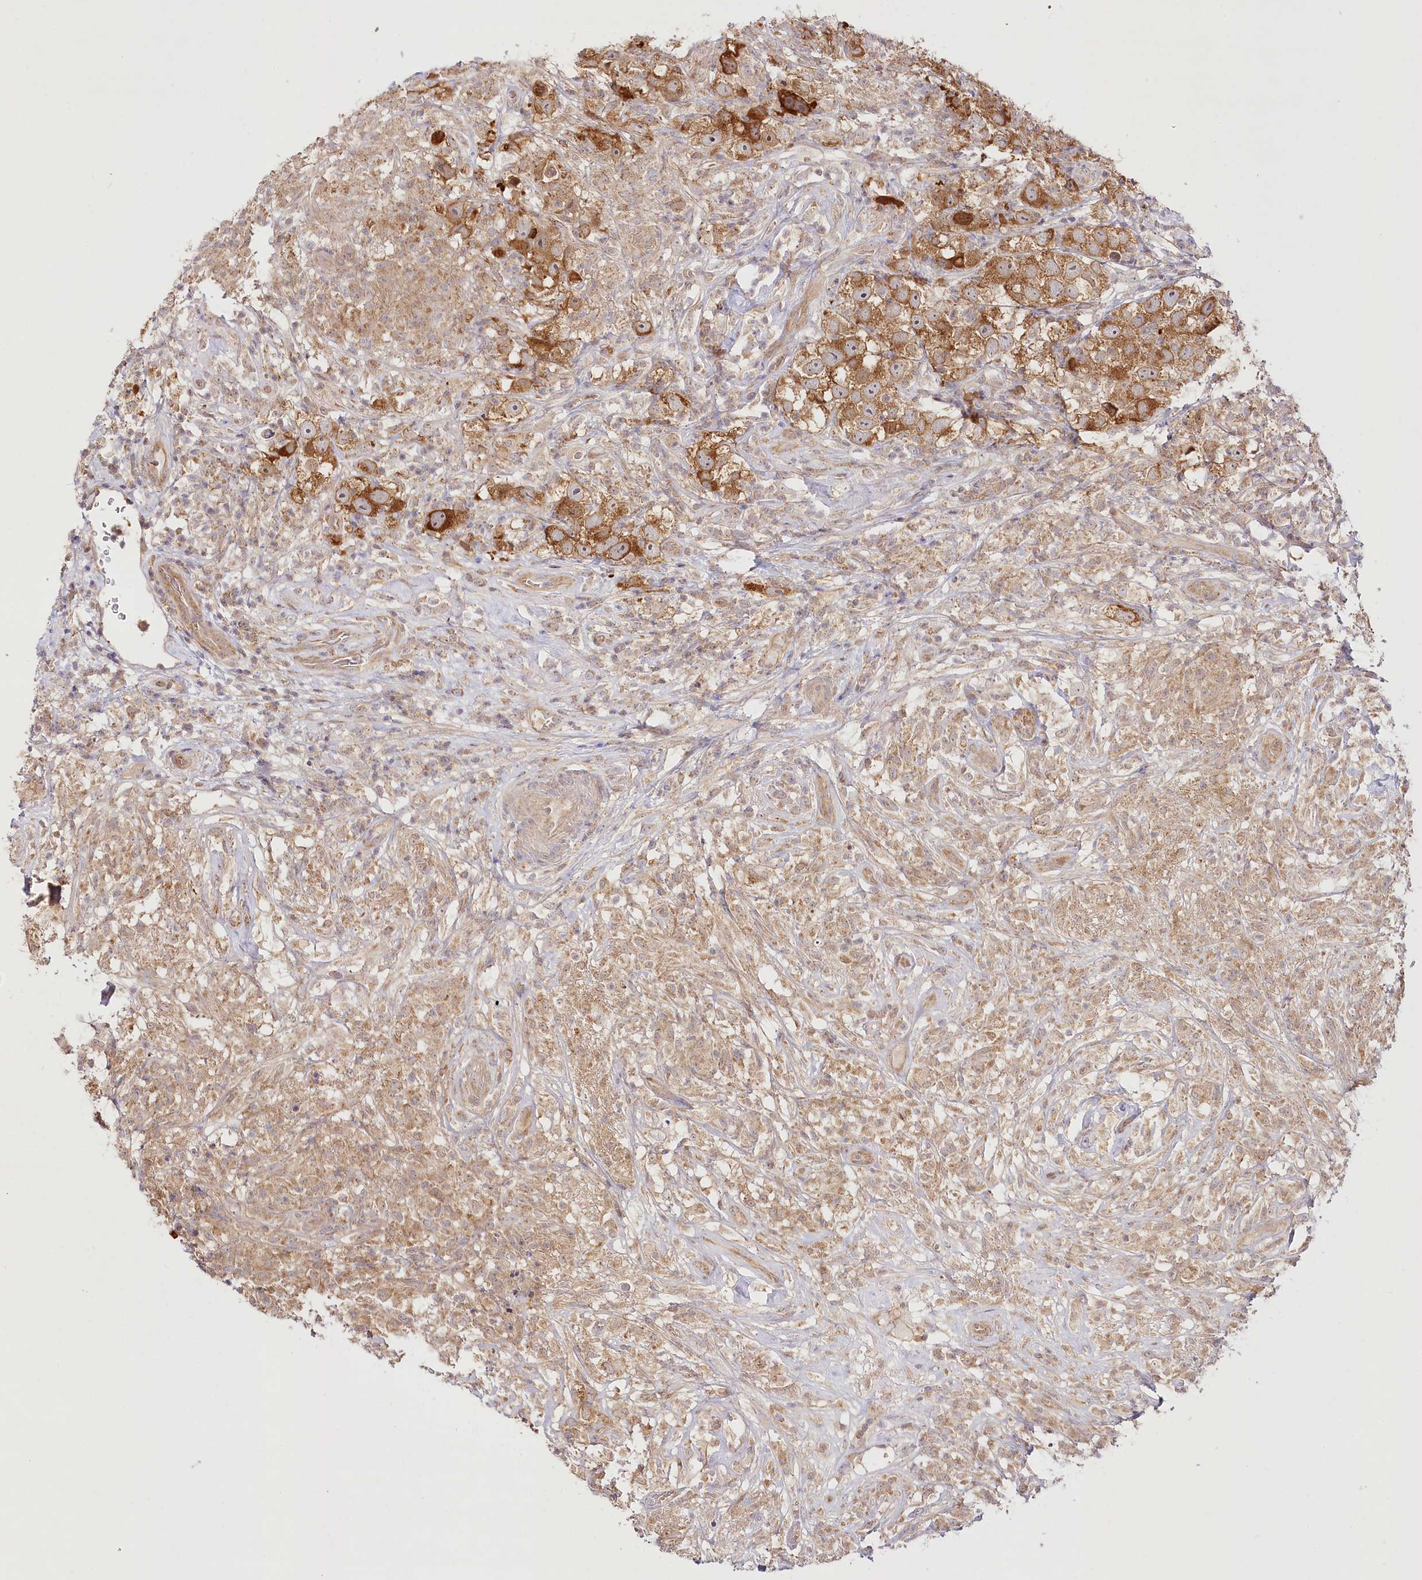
{"staining": {"intensity": "strong", "quantity": ">75%", "location": "cytoplasmic/membranous"}, "tissue": "testis cancer", "cell_type": "Tumor cells", "image_type": "cancer", "snomed": [{"axis": "morphology", "description": "Seminoma, NOS"}, {"axis": "topography", "description": "Testis"}], "caption": "Human testis cancer (seminoma) stained with a protein marker displays strong staining in tumor cells.", "gene": "INPP4B", "patient": {"sex": "male", "age": 49}}